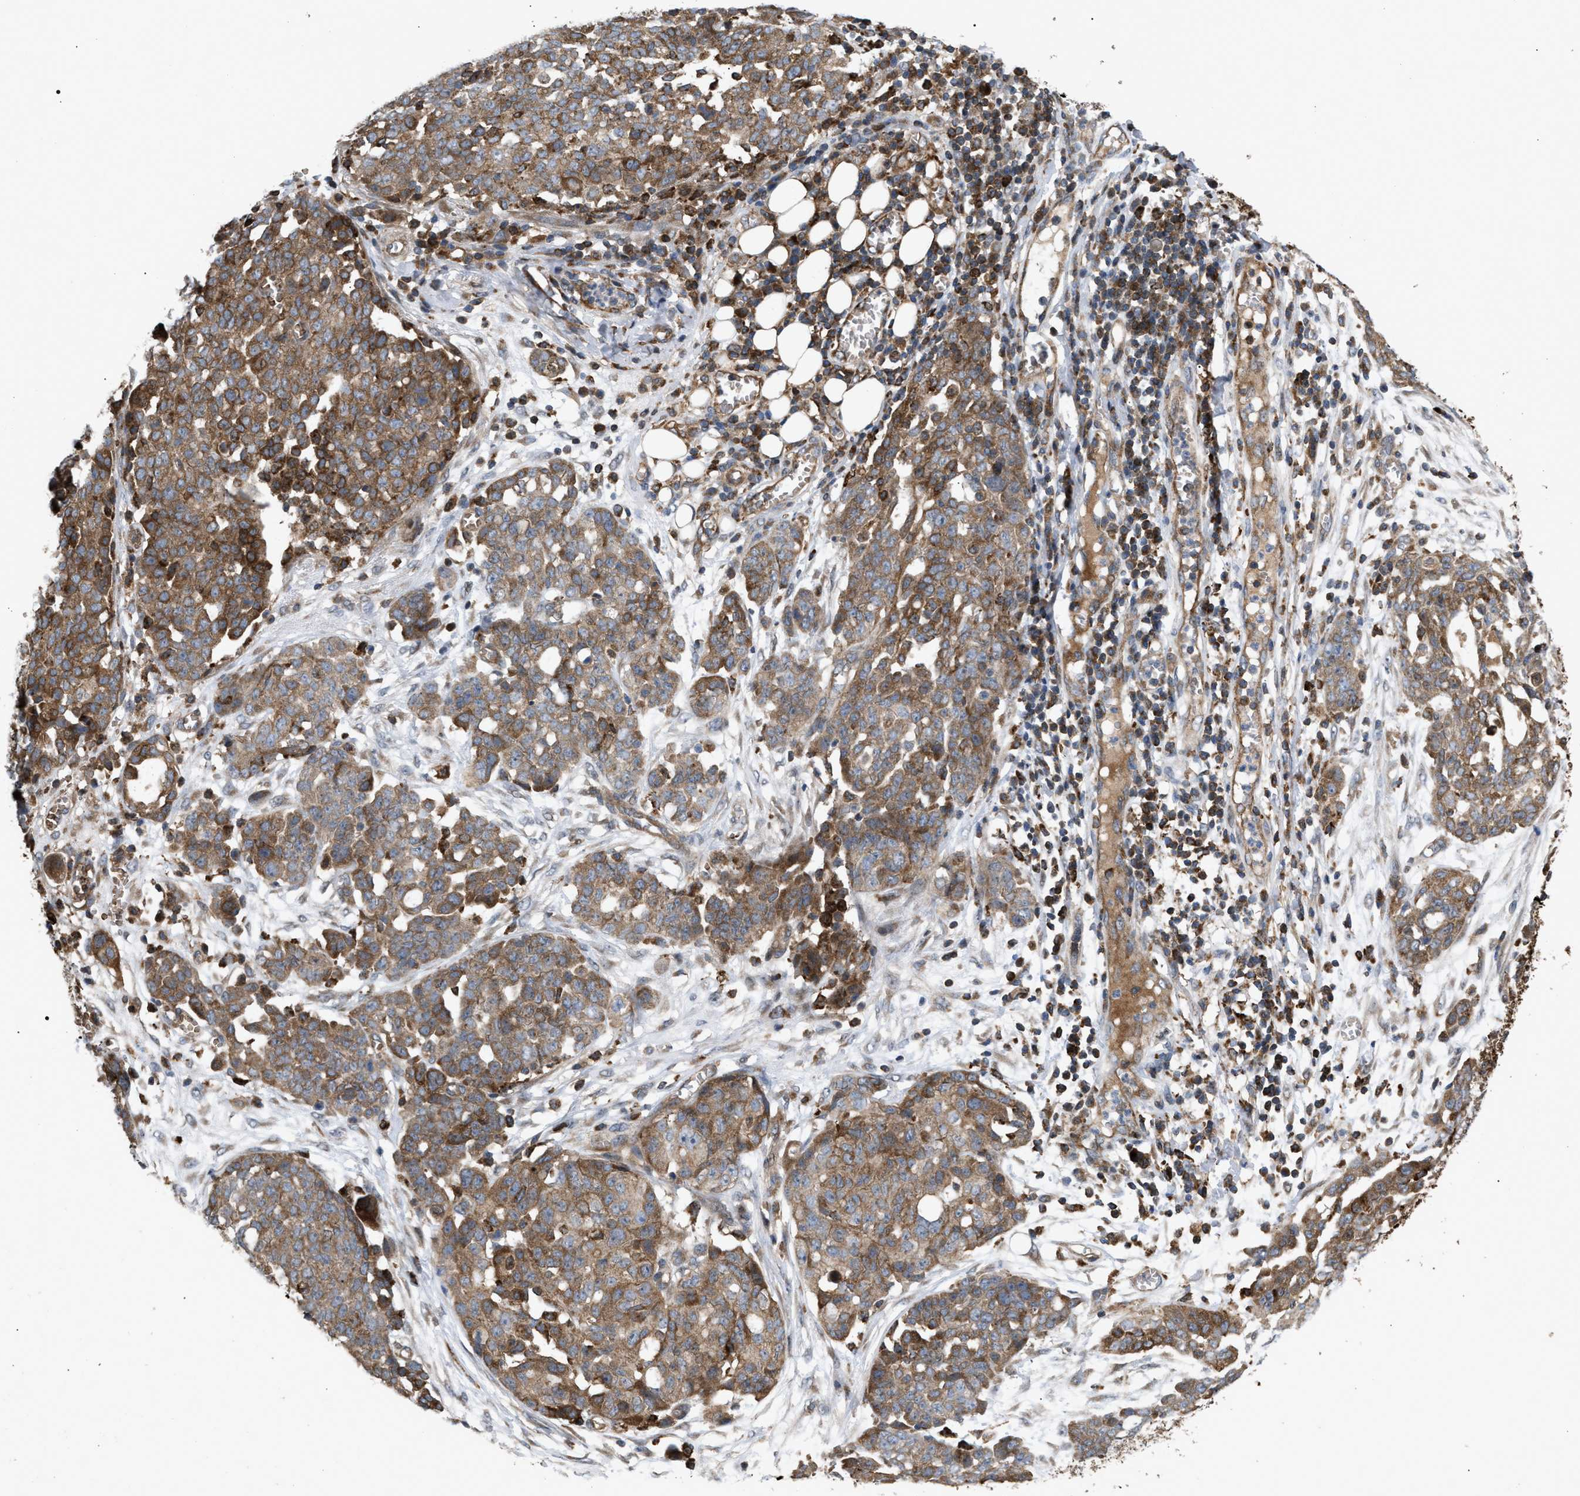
{"staining": {"intensity": "moderate", "quantity": ">75%", "location": "cytoplasmic/membranous"}, "tissue": "ovarian cancer", "cell_type": "Tumor cells", "image_type": "cancer", "snomed": [{"axis": "morphology", "description": "Cystadenocarcinoma, serous, NOS"}, {"axis": "topography", "description": "Soft tissue"}, {"axis": "topography", "description": "Ovary"}], "caption": "Brown immunohistochemical staining in ovarian cancer reveals moderate cytoplasmic/membranous positivity in about >75% of tumor cells. (Stains: DAB (3,3'-diaminobenzidine) in brown, nuclei in blue, Microscopy: brightfield microscopy at high magnification).", "gene": "GCC1", "patient": {"sex": "female", "age": 57}}